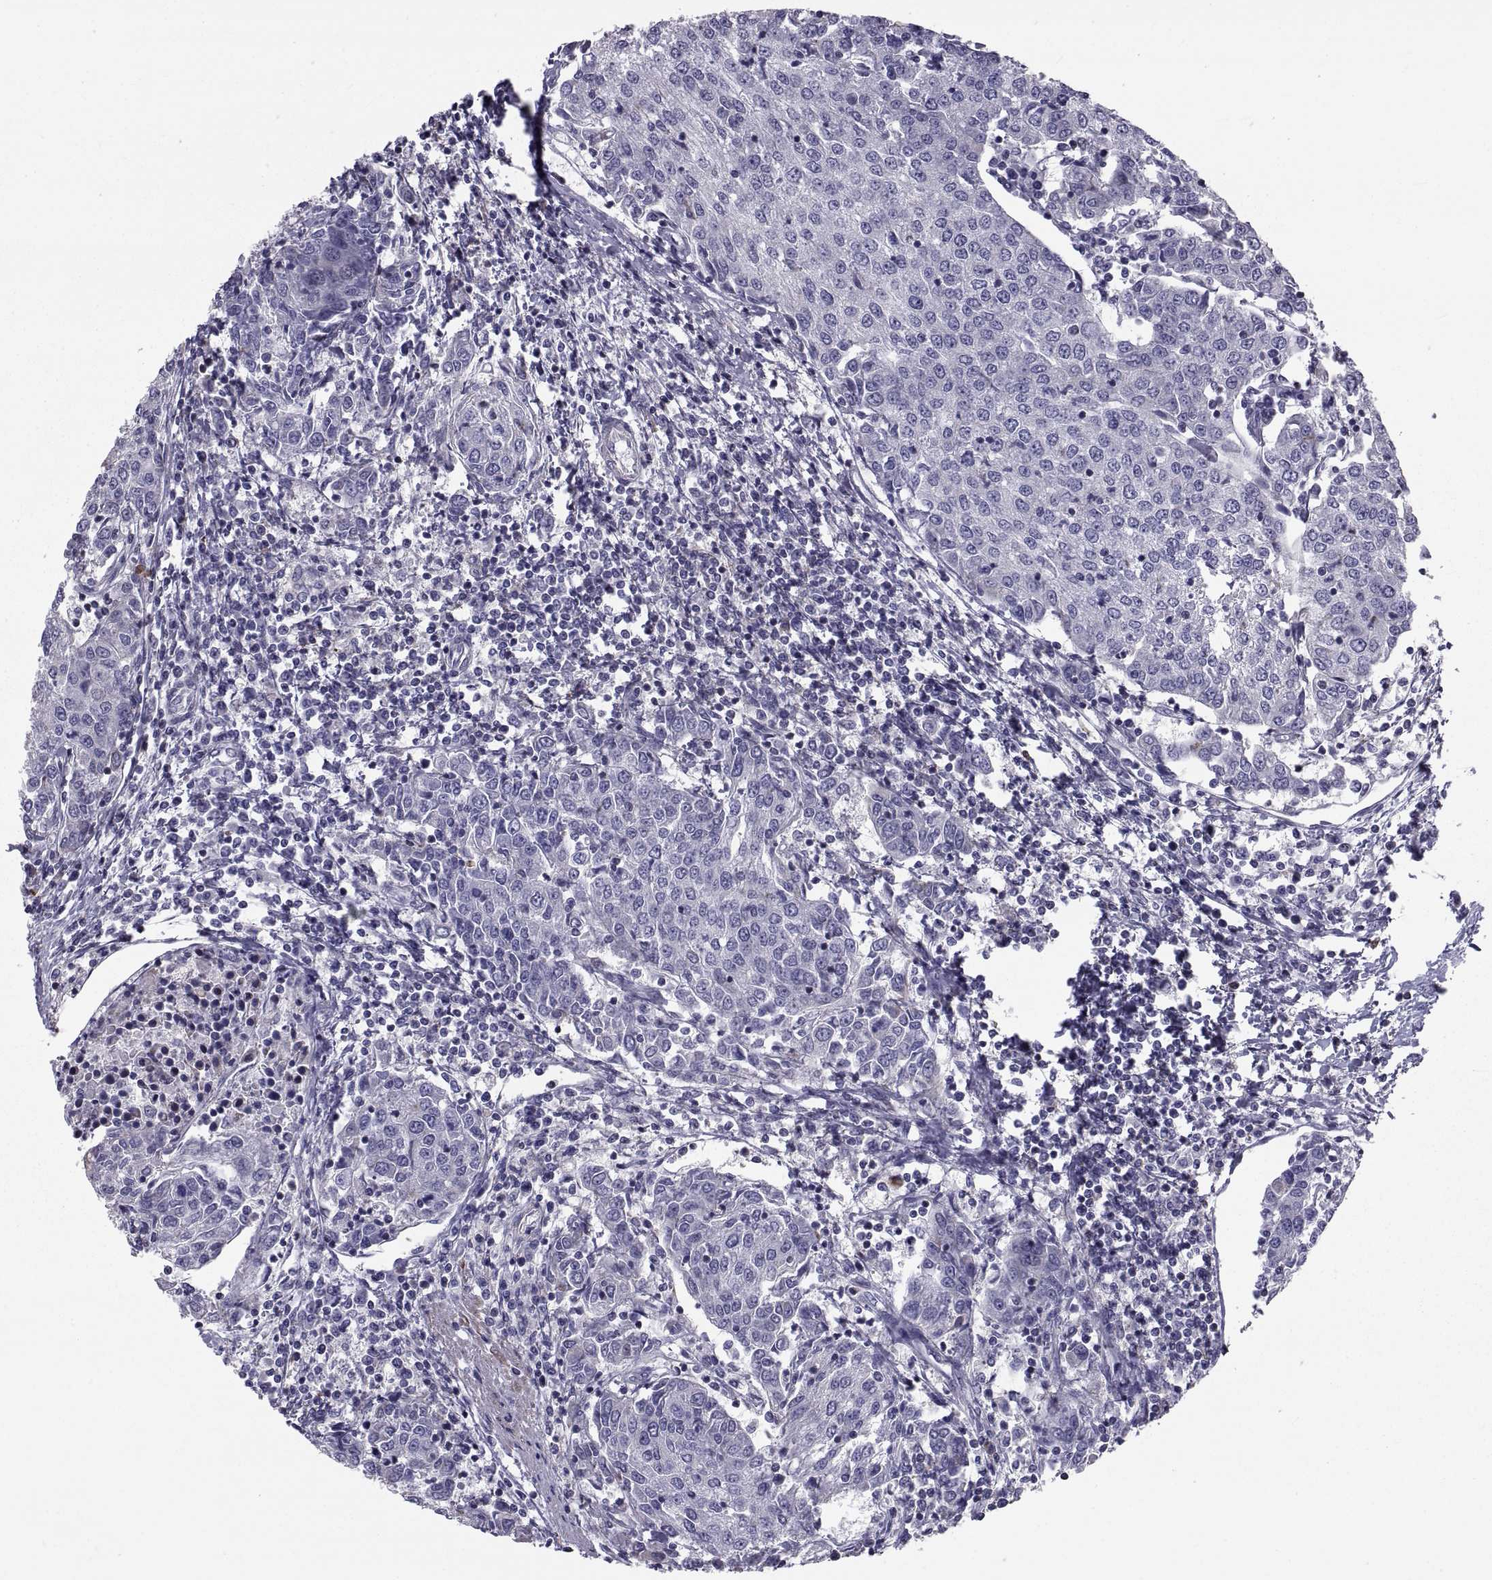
{"staining": {"intensity": "negative", "quantity": "none", "location": "none"}, "tissue": "urothelial cancer", "cell_type": "Tumor cells", "image_type": "cancer", "snomed": [{"axis": "morphology", "description": "Urothelial carcinoma, High grade"}, {"axis": "topography", "description": "Urinary bladder"}], "caption": "This is a photomicrograph of IHC staining of urothelial cancer, which shows no staining in tumor cells.", "gene": "ANO1", "patient": {"sex": "female", "age": 85}}